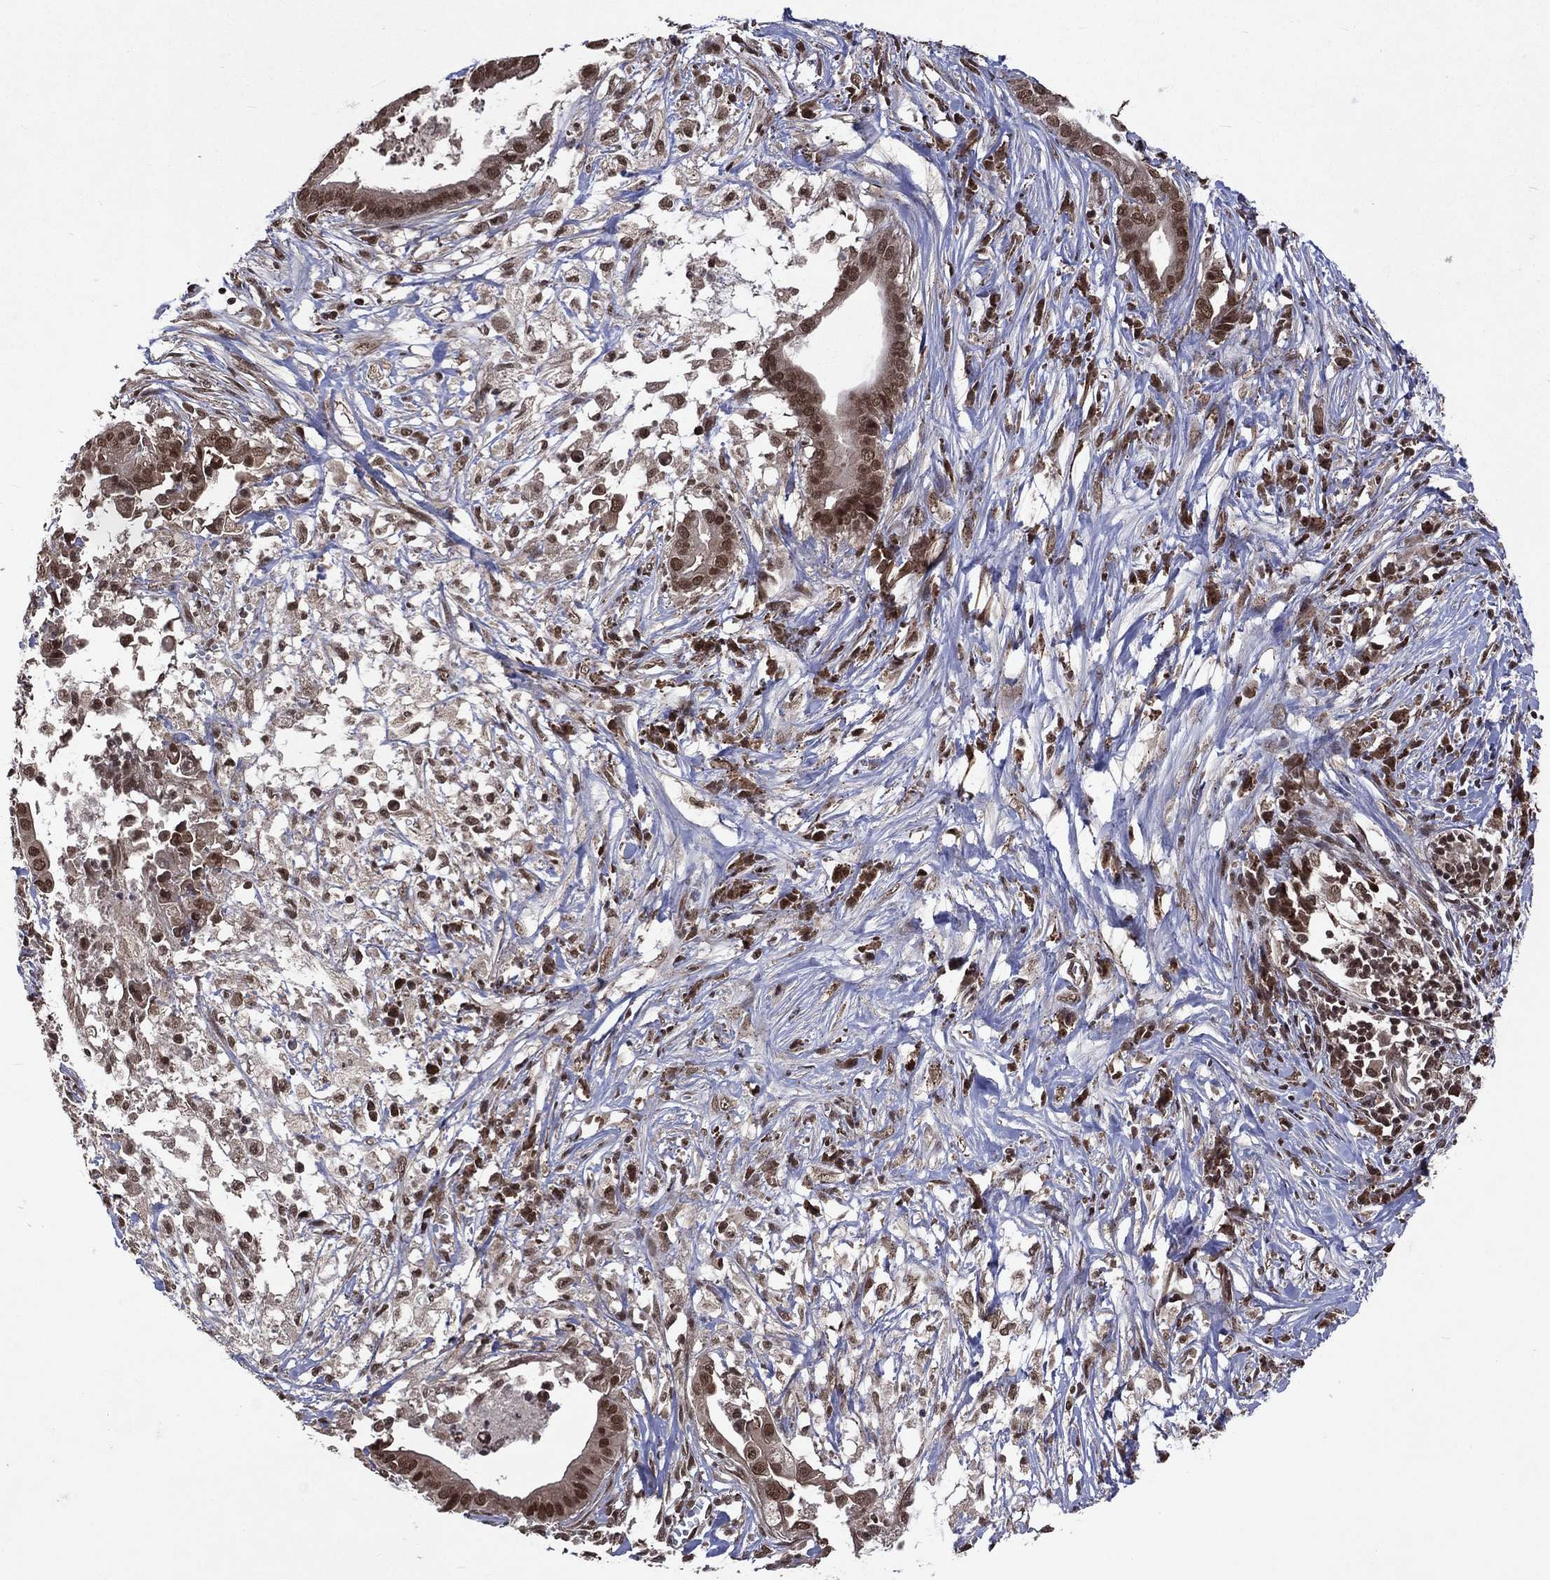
{"staining": {"intensity": "moderate", "quantity": ">75%", "location": "nuclear"}, "tissue": "pancreatic cancer", "cell_type": "Tumor cells", "image_type": "cancer", "snomed": [{"axis": "morphology", "description": "Adenocarcinoma, NOS"}, {"axis": "topography", "description": "Pancreas"}], "caption": "Pancreatic cancer was stained to show a protein in brown. There is medium levels of moderate nuclear expression in about >75% of tumor cells. (DAB IHC, brown staining for protein, blue staining for nuclei).", "gene": "DMAP1", "patient": {"sex": "male", "age": 61}}